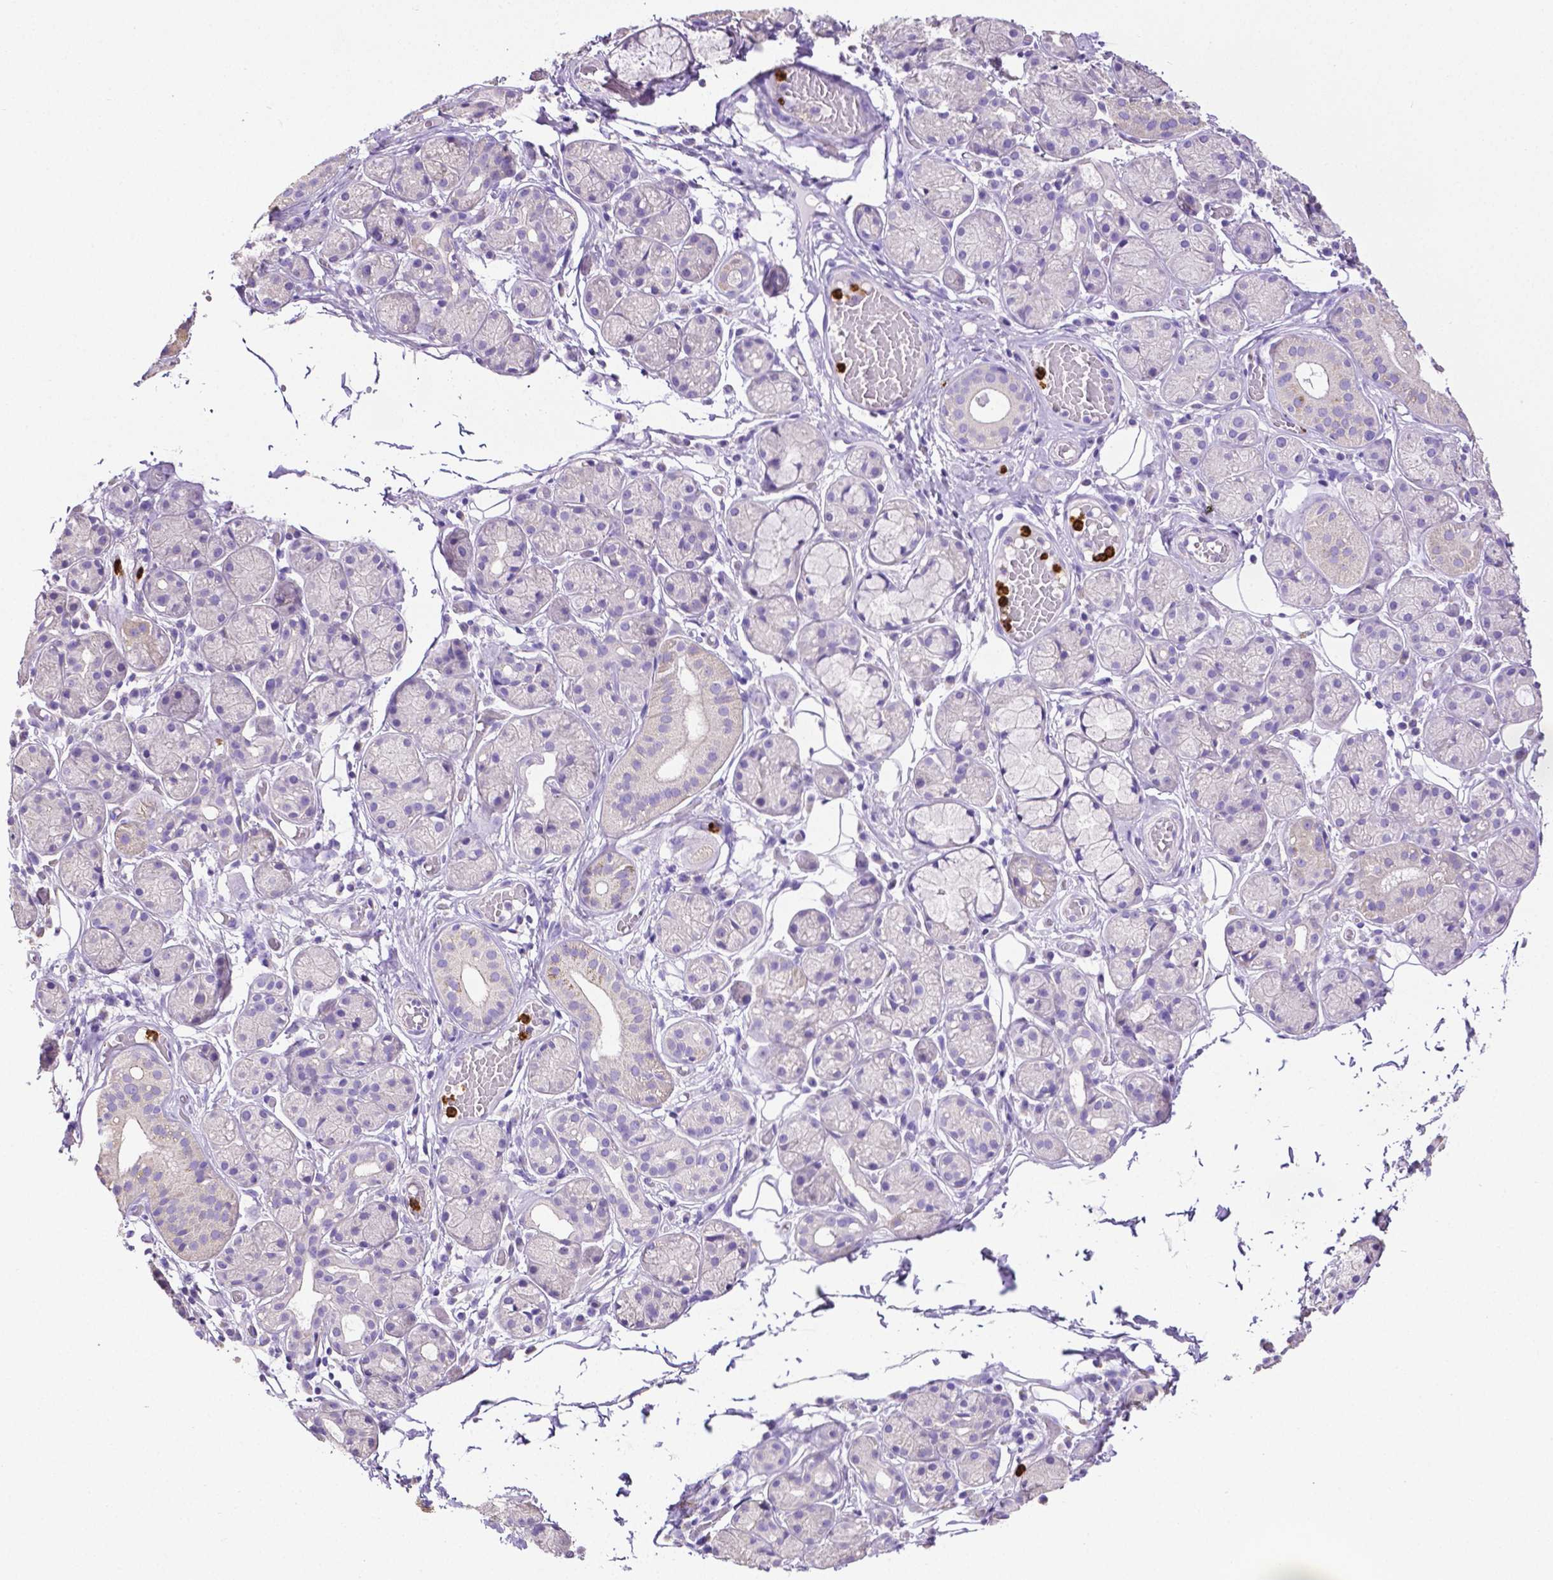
{"staining": {"intensity": "negative", "quantity": "none", "location": "none"}, "tissue": "salivary gland", "cell_type": "Glandular cells", "image_type": "normal", "snomed": [{"axis": "morphology", "description": "Normal tissue, NOS"}, {"axis": "topography", "description": "Salivary gland"}, {"axis": "topography", "description": "Peripheral nerve tissue"}], "caption": "A micrograph of human salivary gland is negative for staining in glandular cells. Nuclei are stained in blue.", "gene": "MMP9", "patient": {"sex": "male", "age": 71}}